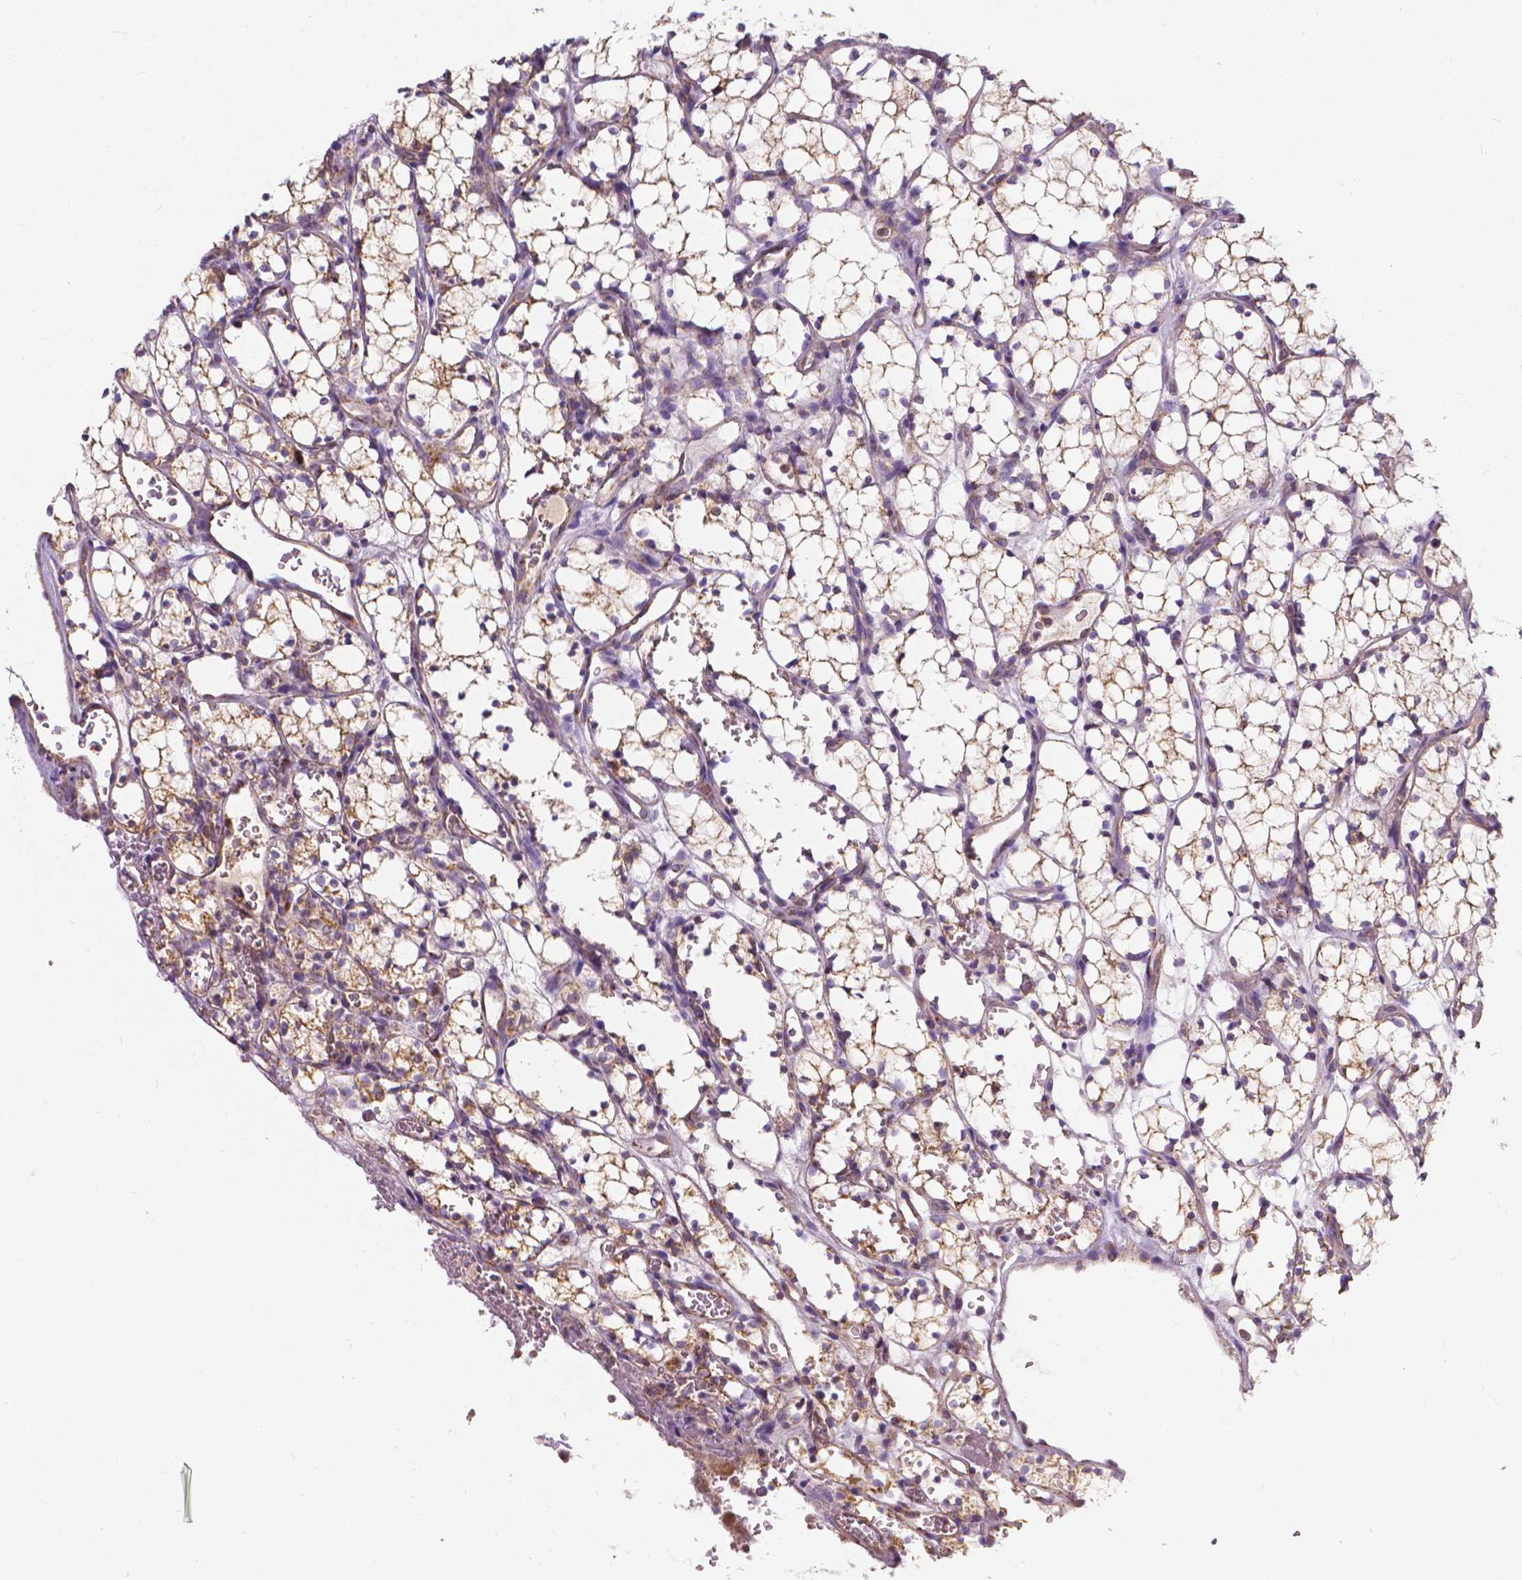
{"staining": {"intensity": "weak", "quantity": ">75%", "location": "cytoplasmic/membranous"}, "tissue": "renal cancer", "cell_type": "Tumor cells", "image_type": "cancer", "snomed": [{"axis": "morphology", "description": "Adenocarcinoma, NOS"}, {"axis": "topography", "description": "Kidney"}], "caption": "Immunohistochemistry (DAB (3,3'-diaminobenzidine)) staining of human renal cancer shows weak cytoplasmic/membranous protein expression in about >75% of tumor cells. (Brightfield microscopy of DAB IHC at high magnification).", "gene": "SNCAIP", "patient": {"sex": "female", "age": 69}}